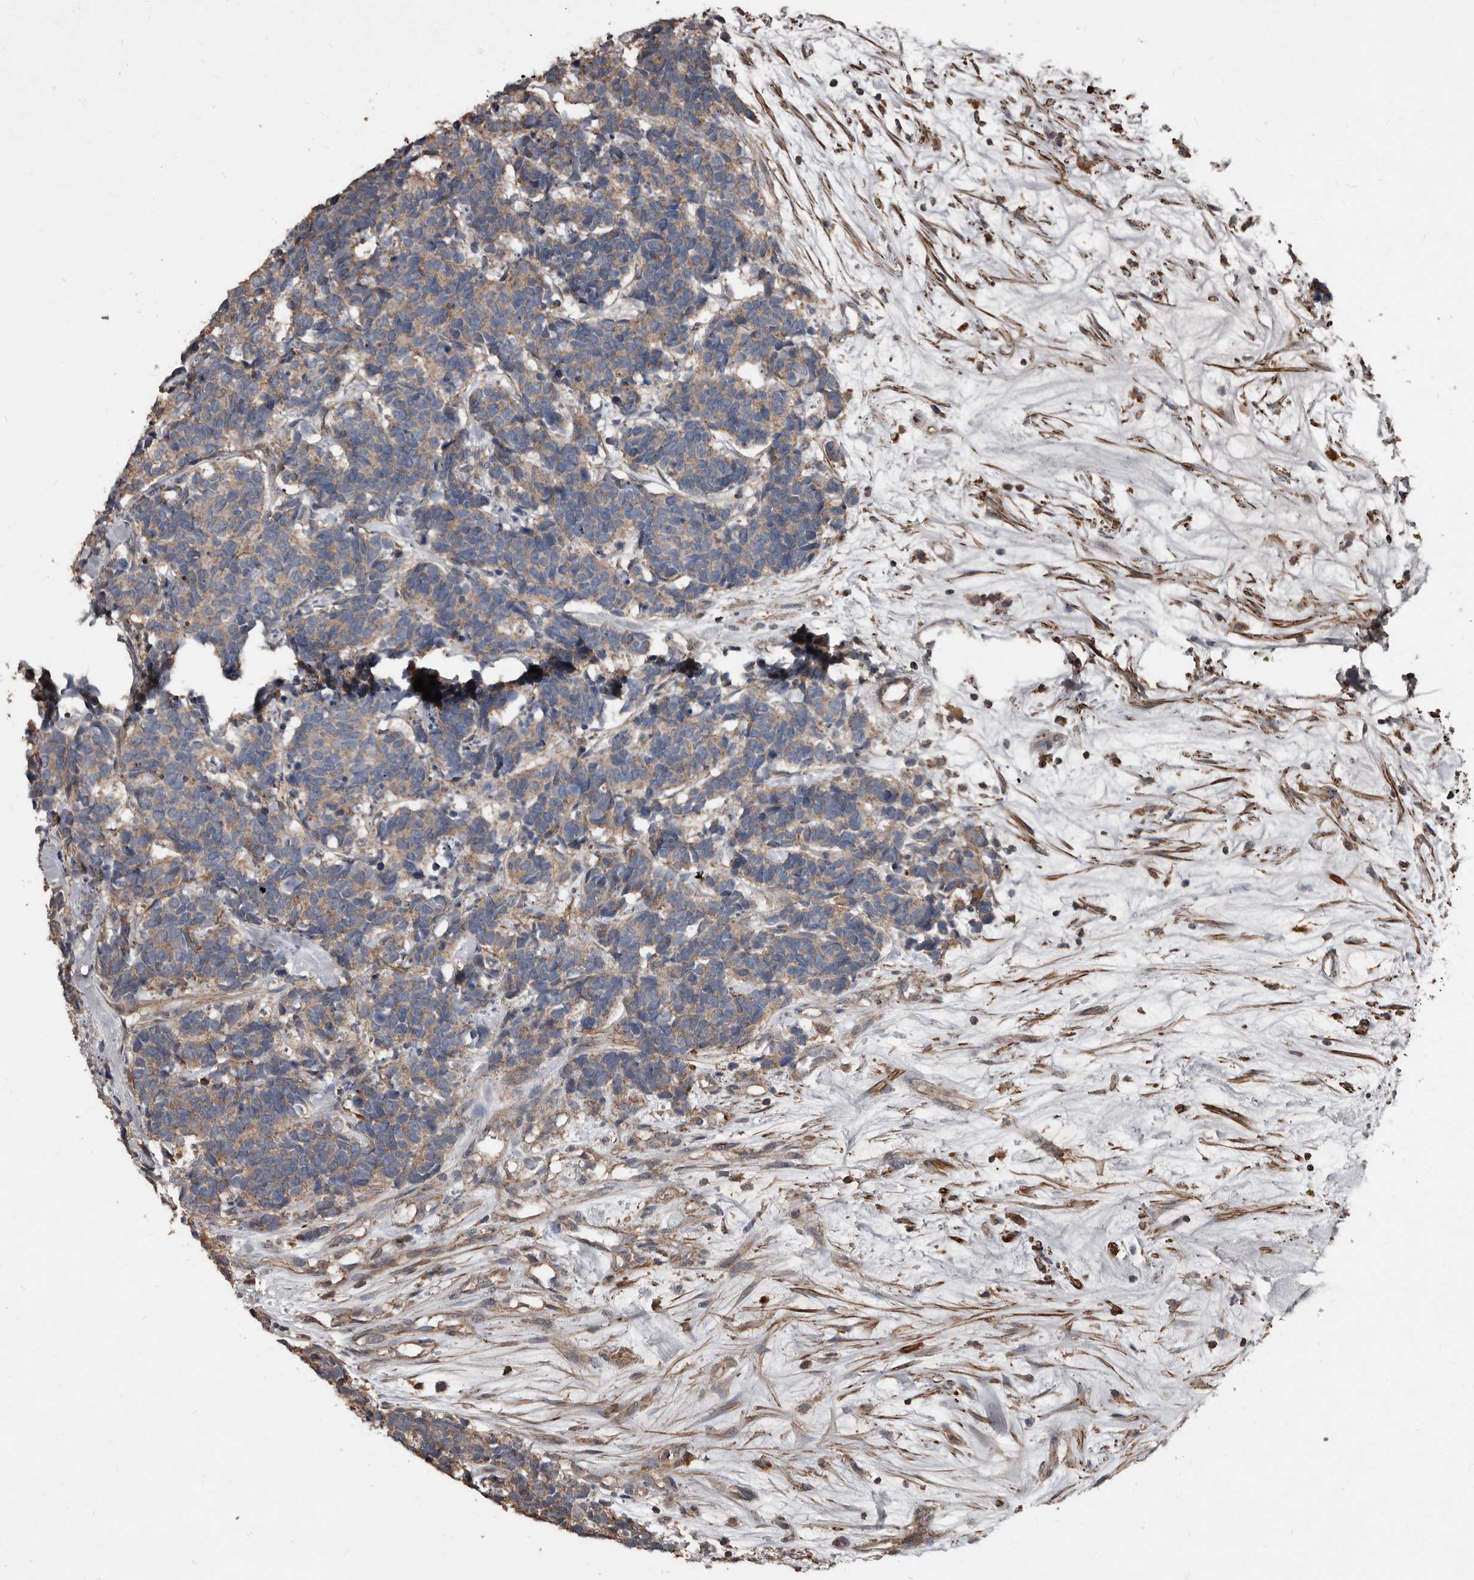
{"staining": {"intensity": "weak", "quantity": ">75%", "location": "cytoplasmic/membranous"}, "tissue": "carcinoid", "cell_type": "Tumor cells", "image_type": "cancer", "snomed": [{"axis": "morphology", "description": "Carcinoma, NOS"}, {"axis": "morphology", "description": "Carcinoid, malignant, NOS"}, {"axis": "topography", "description": "Urinary bladder"}], "caption": "A brown stain shows weak cytoplasmic/membranous positivity of a protein in carcinoid (malignant) tumor cells.", "gene": "GREB1", "patient": {"sex": "male", "age": 57}}